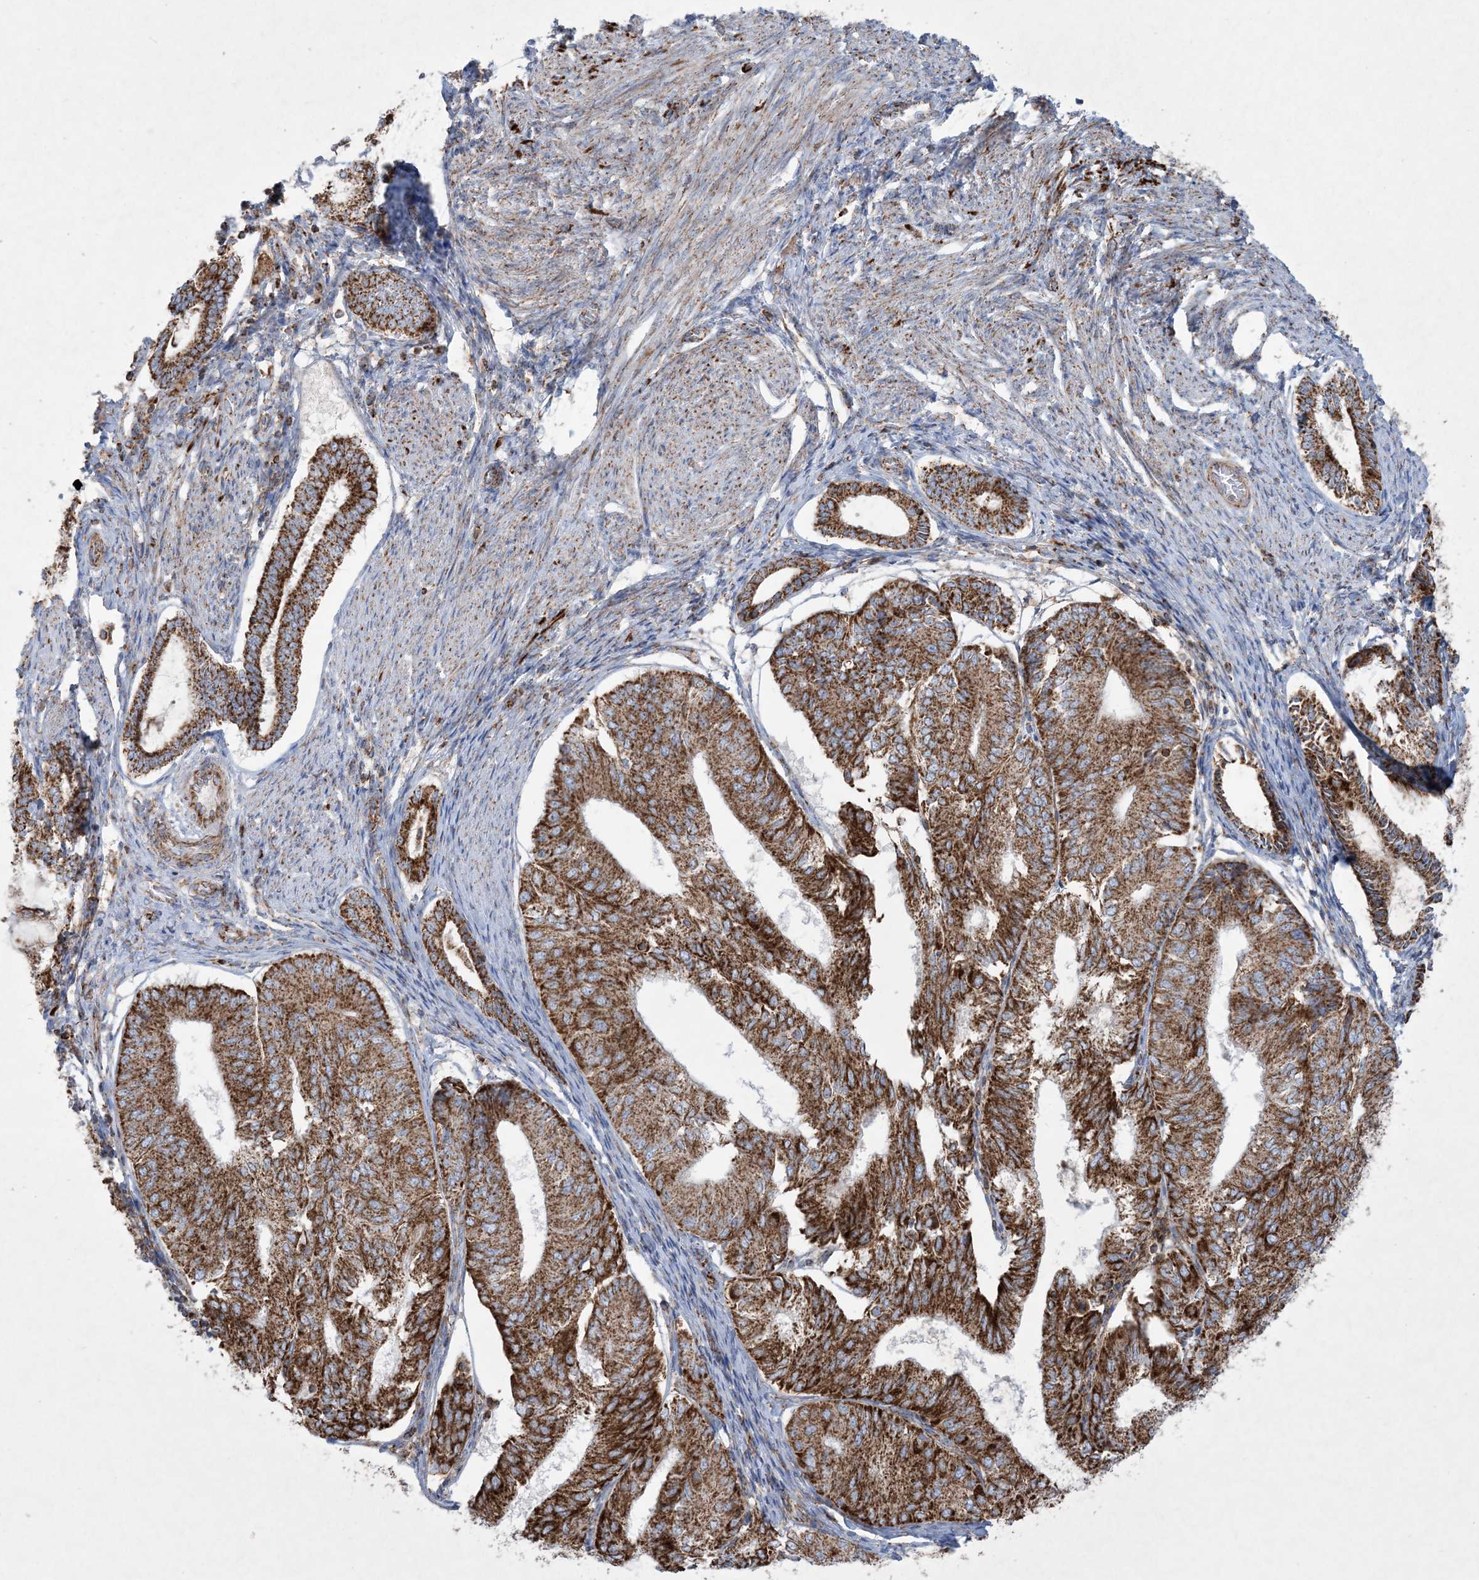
{"staining": {"intensity": "strong", "quantity": ">75%", "location": "cytoplasmic/membranous"}, "tissue": "endometrial cancer", "cell_type": "Tumor cells", "image_type": "cancer", "snomed": [{"axis": "morphology", "description": "Adenocarcinoma, NOS"}, {"axis": "topography", "description": "Endometrium"}], "caption": "Approximately >75% of tumor cells in endometrial cancer (adenocarcinoma) demonstrate strong cytoplasmic/membranous protein expression as visualized by brown immunohistochemical staining.", "gene": "BEND4", "patient": {"sex": "female", "age": 81}}